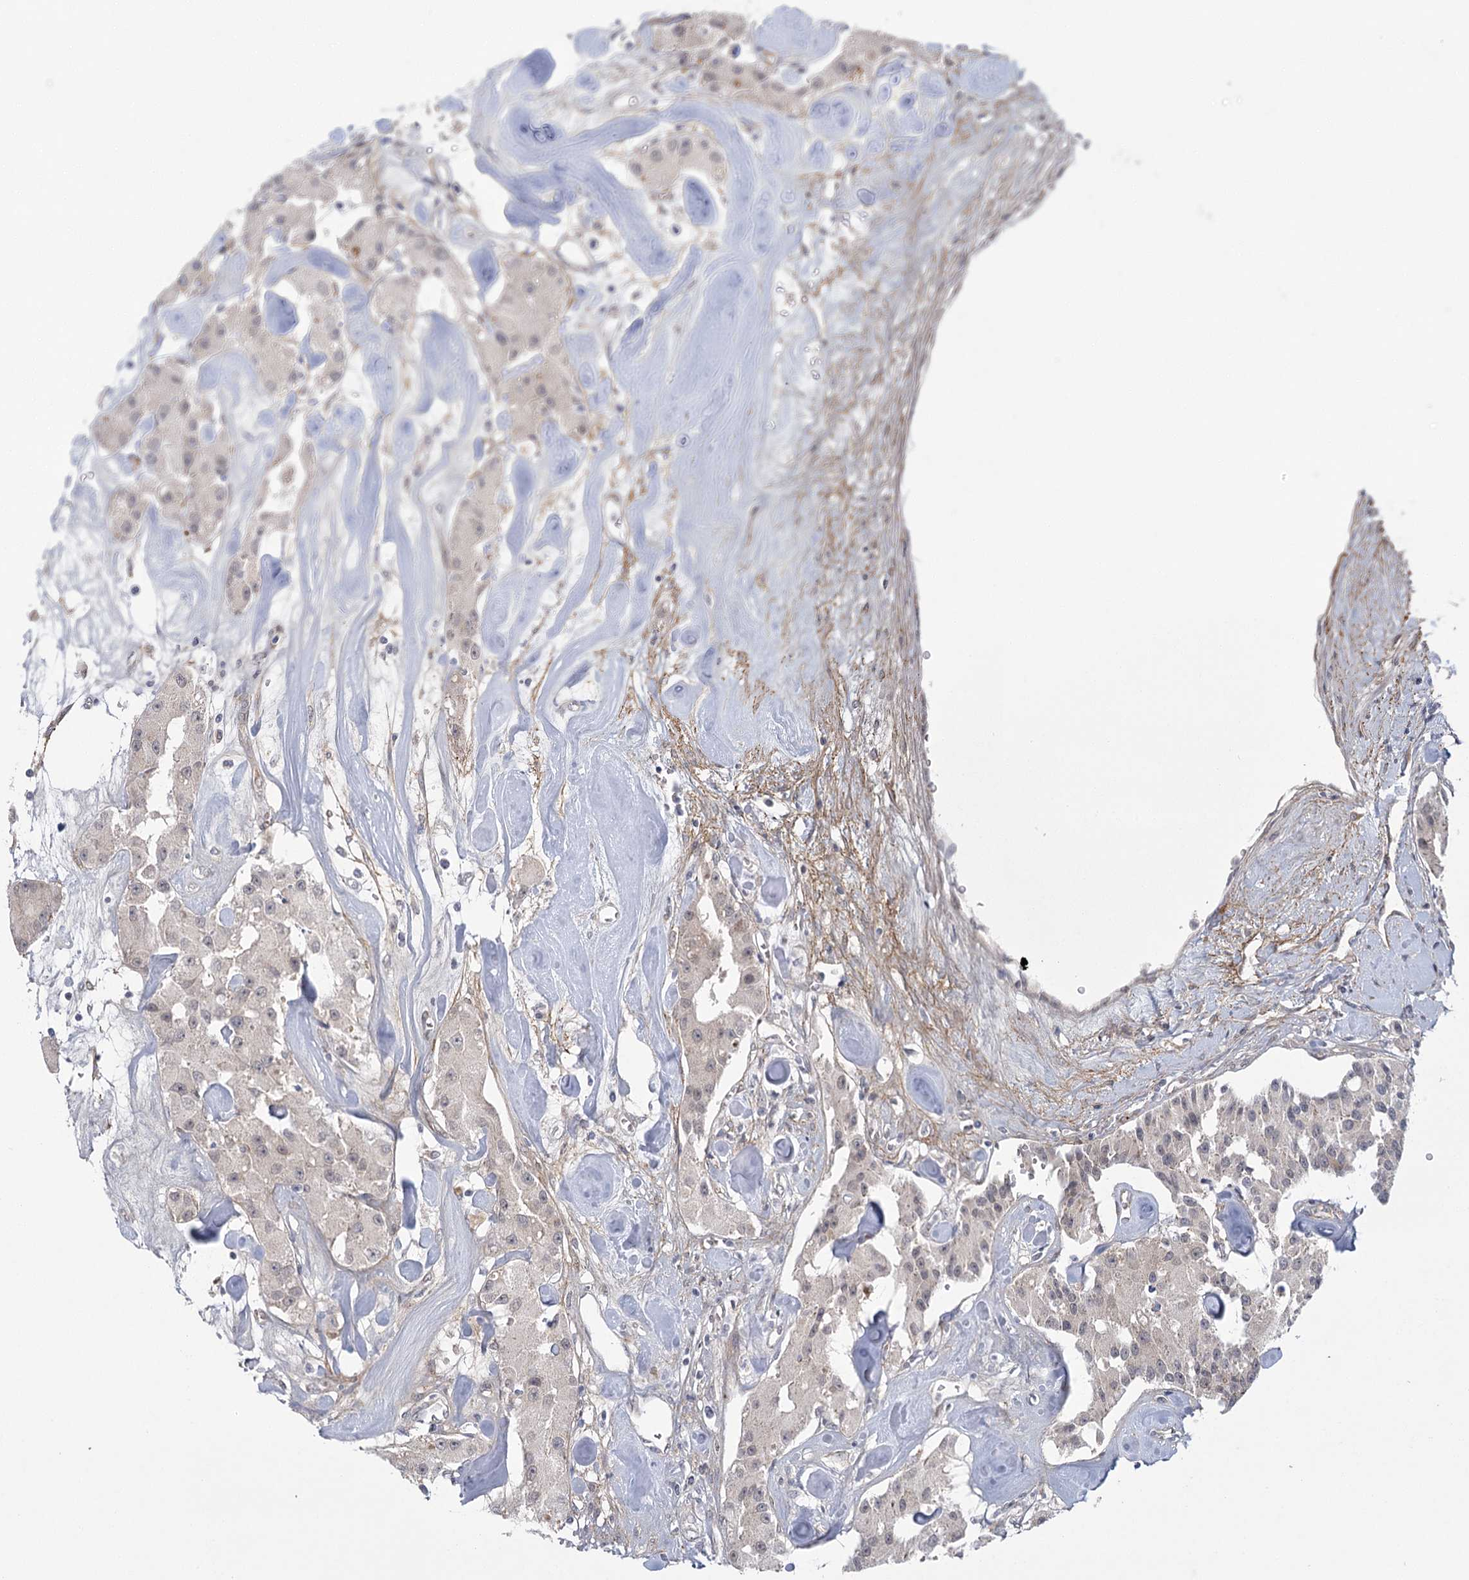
{"staining": {"intensity": "negative", "quantity": "none", "location": "none"}, "tissue": "carcinoid", "cell_type": "Tumor cells", "image_type": "cancer", "snomed": [{"axis": "morphology", "description": "Carcinoid, malignant, NOS"}, {"axis": "topography", "description": "Pancreas"}], "caption": "Tumor cells are negative for protein expression in human carcinoid.", "gene": "MED28", "patient": {"sex": "male", "age": 41}}